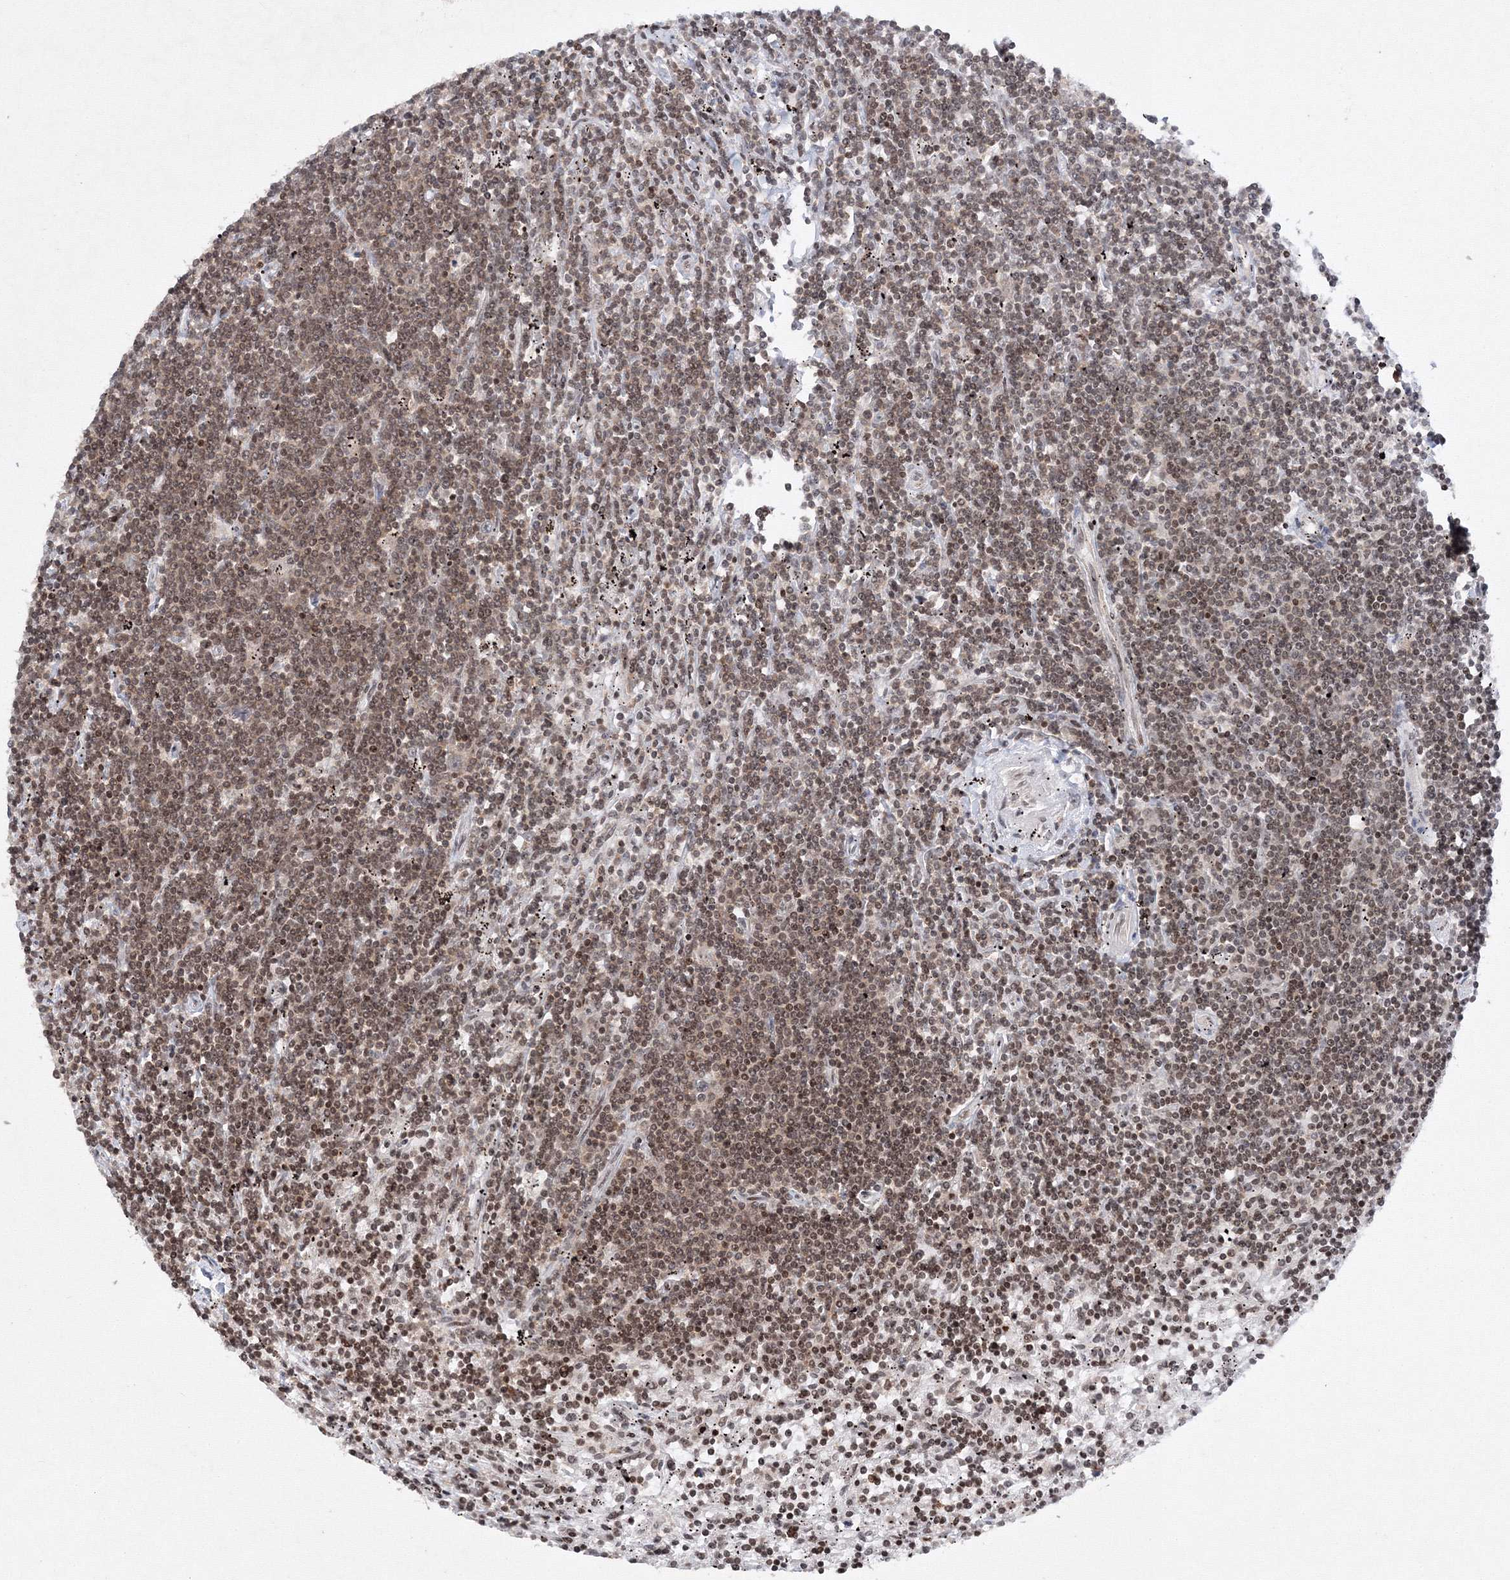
{"staining": {"intensity": "moderate", "quantity": ">75%", "location": "cytoplasmic/membranous,nuclear"}, "tissue": "lymphoma", "cell_type": "Tumor cells", "image_type": "cancer", "snomed": [{"axis": "morphology", "description": "Malignant lymphoma, non-Hodgkin's type, Low grade"}, {"axis": "topography", "description": "Spleen"}], "caption": "Immunohistochemical staining of human lymphoma shows medium levels of moderate cytoplasmic/membranous and nuclear protein staining in approximately >75% of tumor cells.", "gene": "MKRN2", "patient": {"sex": "male", "age": 76}}